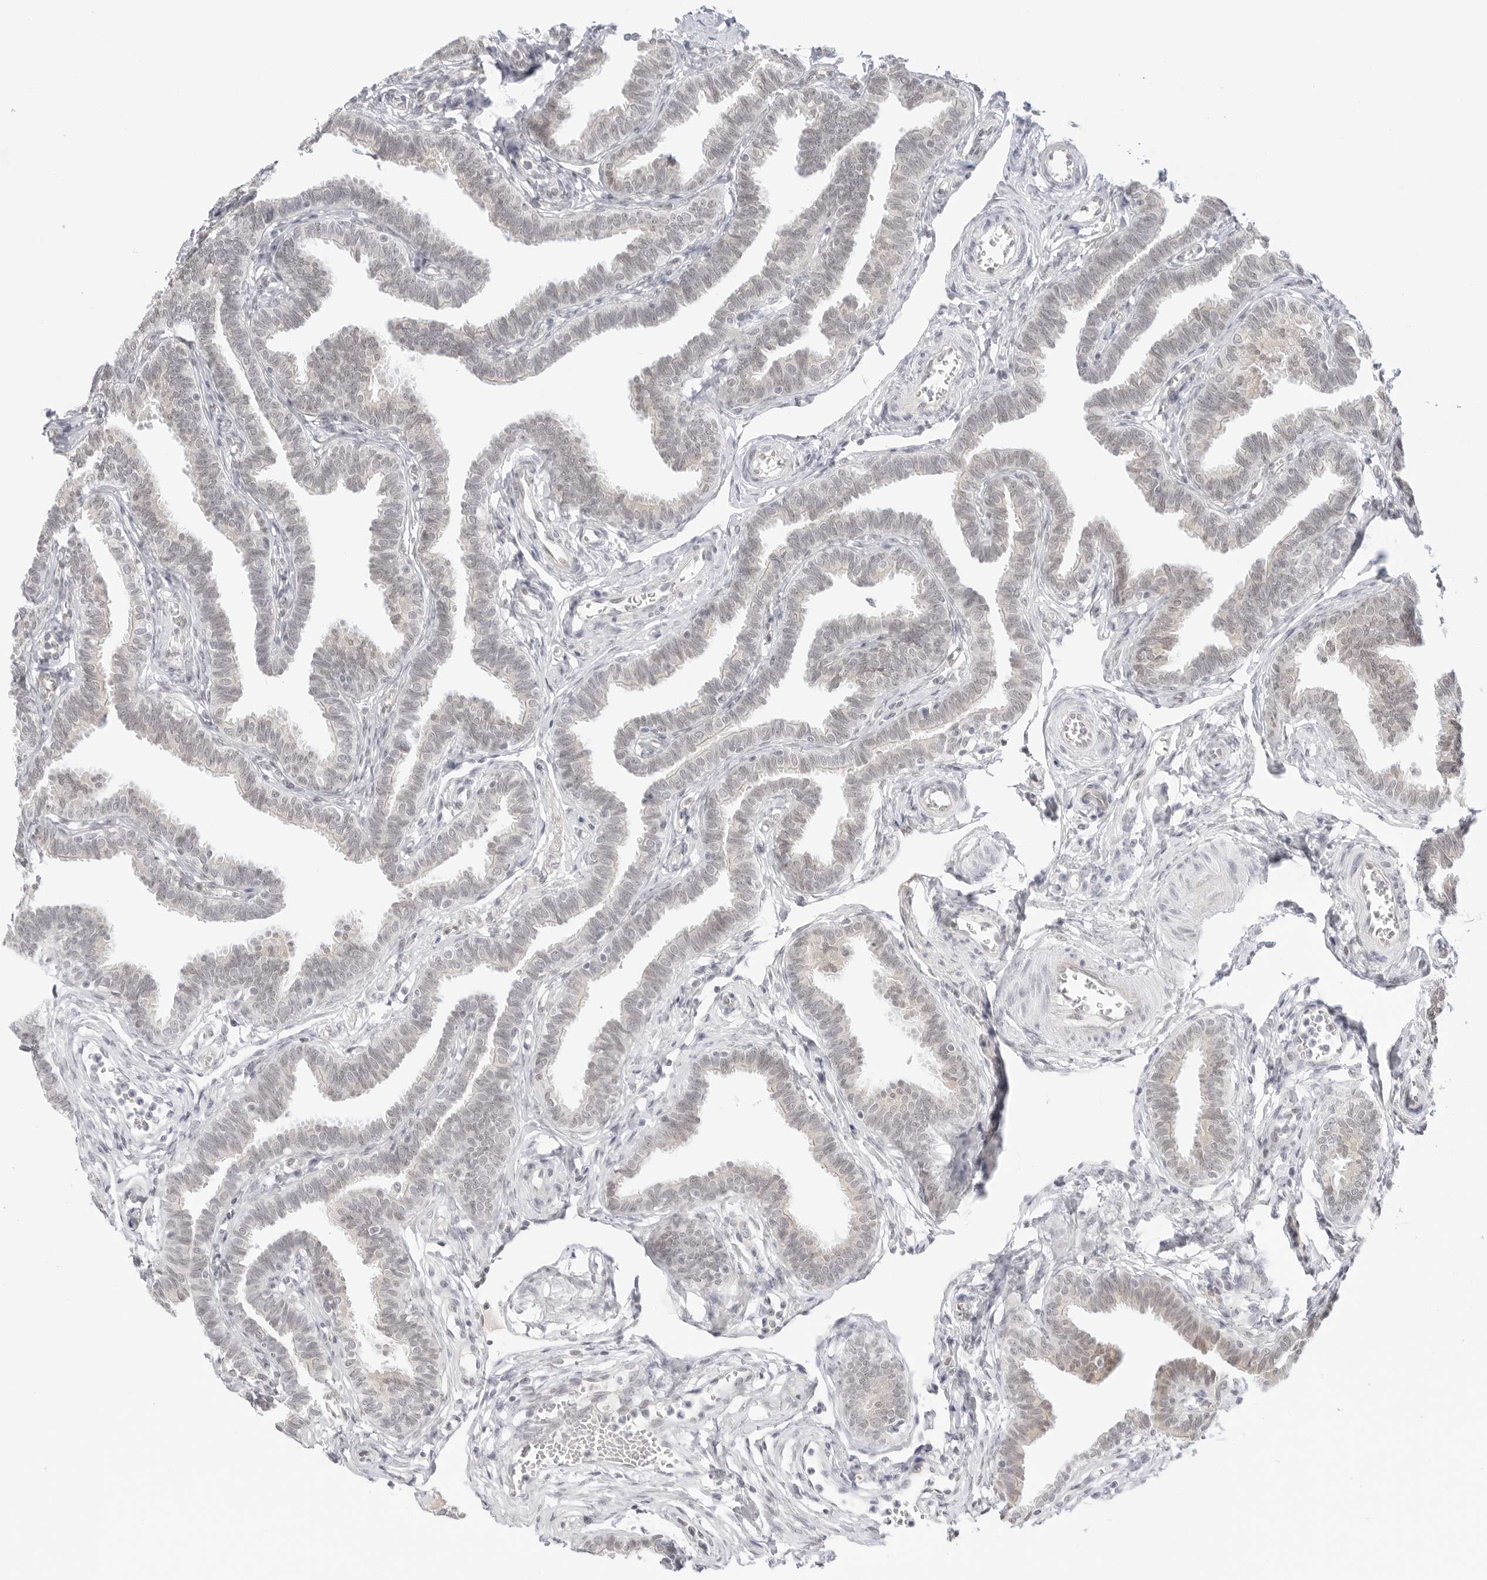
{"staining": {"intensity": "weak", "quantity": "25%-75%", "location": "nuclear"}, "tissue": "fallopian tube", "cell_type": "Glandular cells", "image_type": "normal", "snomed": [{"axis": "morphology", "description": "Normal tissue, NOS"}, {"axis": "topography", "description": "Fallopian tube"}, {"axis": "topography", "description": "Ovary"}], "caption": "Weak nuclear staining for a protein is present in about 25%-75% of glandular cells of normal fallopian tube using immunohistochemistry.", "gene": "MED18", "patient": {"sex": "female", "age": 23}}